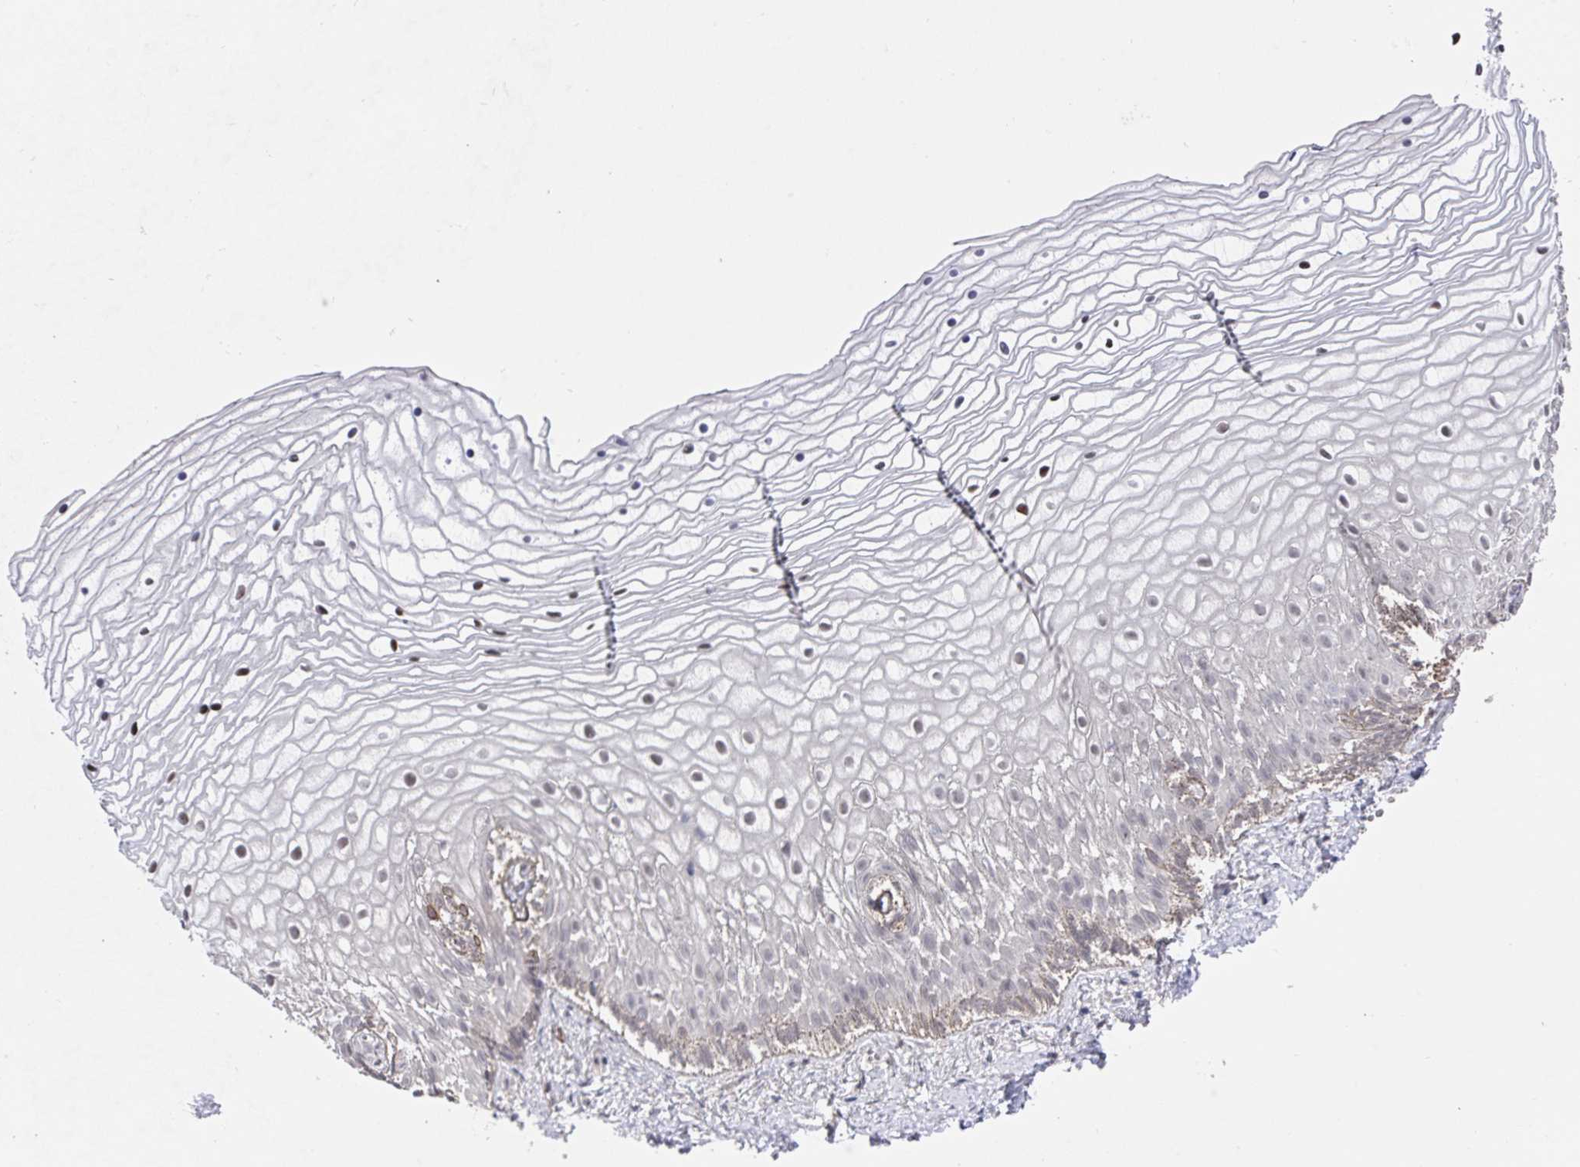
{"staining": {"intensity": "moderate", "quantity": ">75%", "location": "cytoplasmic/membranous,nuclear"}, "tissue": "vagina", "cell_type": "Squamous epithelial cells", "image_type": "normal", "snomed": [{"axis": "morphology", "description": "Normal tissue, NOS"}, {"axis": "topography", "description": "Vagina"}], "caption": "Approximately >75% of squamous epithelial cells in benign vagina show moderate cytoplasmic/membranous,nuclear protein expression as visualized by brown immunohistochemical staining.", "gene": "JMJD1C", "patient": {"sex": "female", "age": 56}}